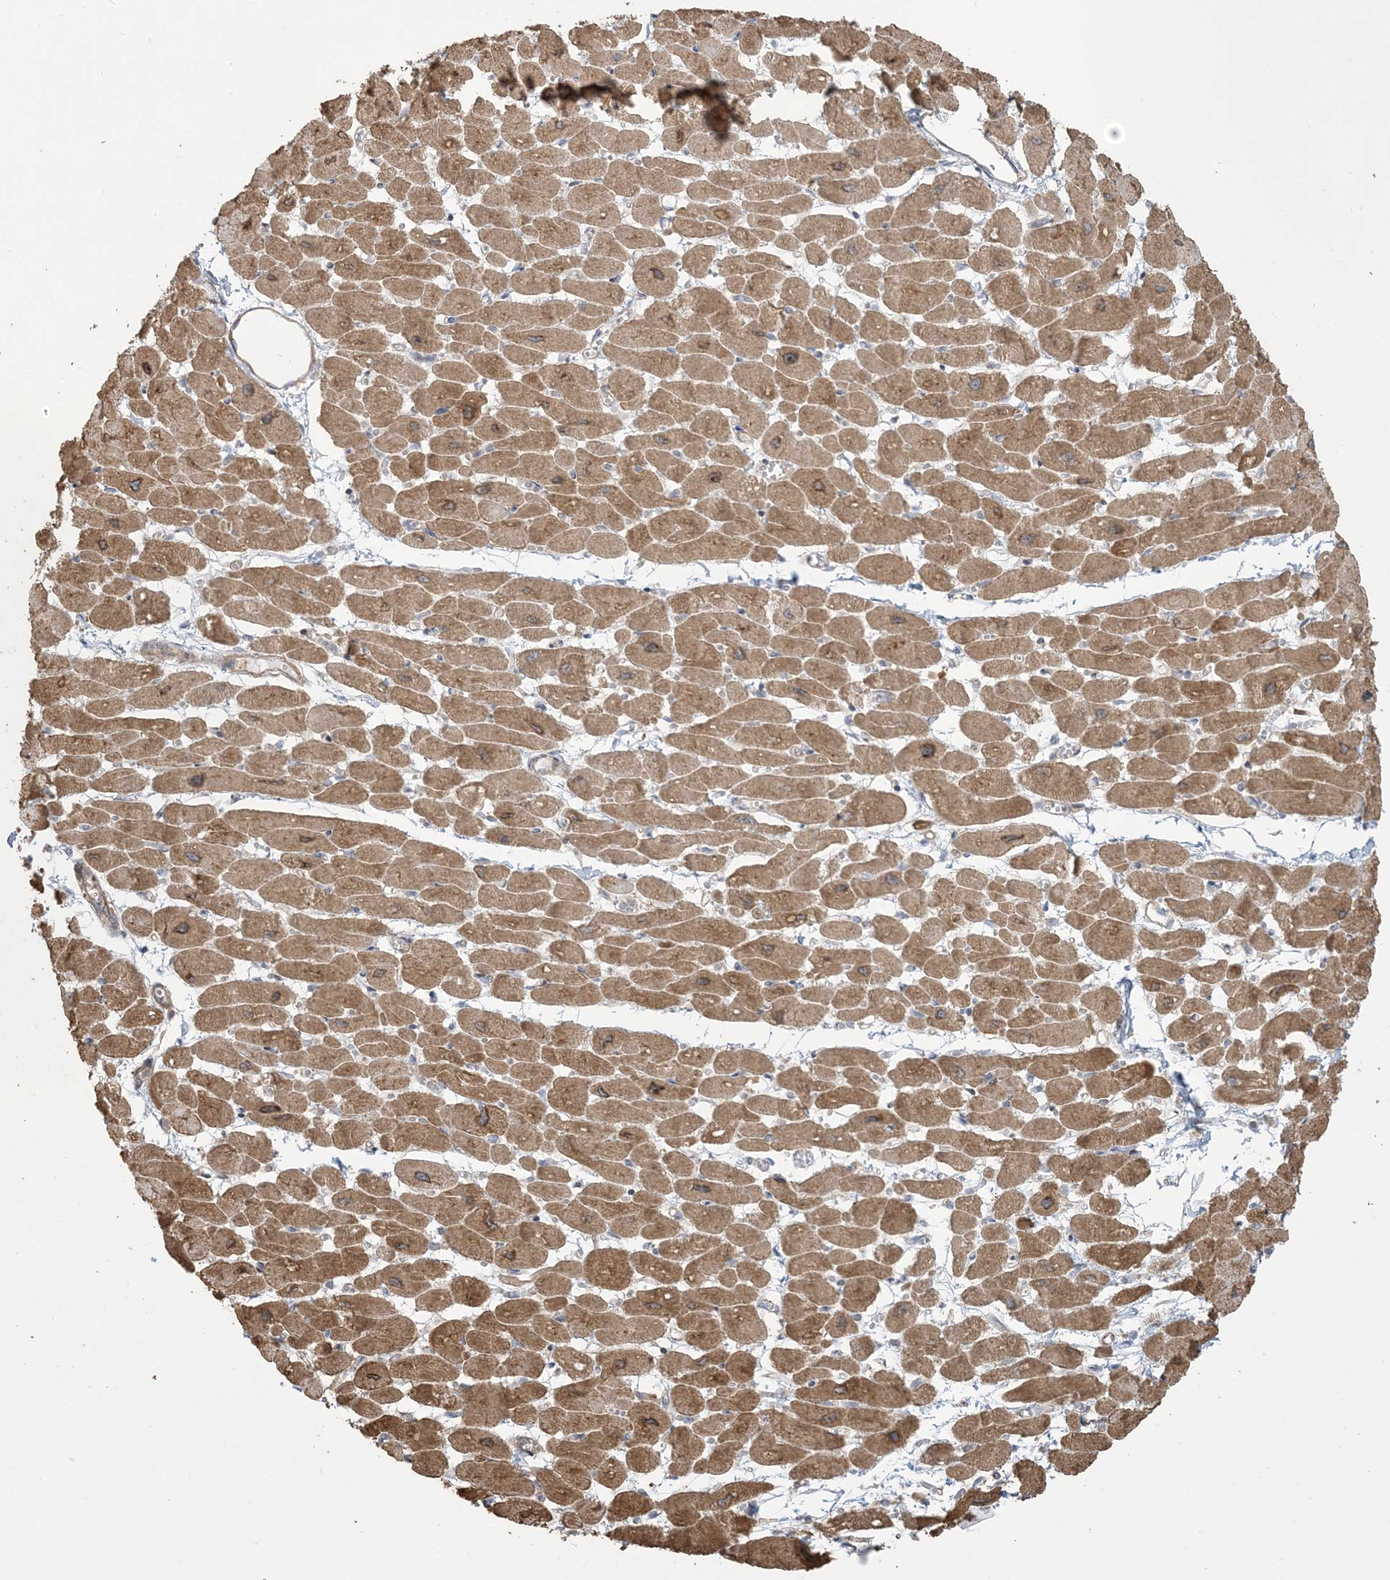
{"staining": {"intensity": "moderate", "quantity": ">75%", "location": "cytoplasmic/membranous"}, "tissue": "heart muscle", "cell_type": "Cardiomyocytes", "image_type": "normal", "snomed": [{"axis": "morphology", "description": "Normal tissue, NOS"}, {"axis": "topography", "description": "Heart"}], "caption": "Immunohistochemistry (IHC) photomicrograph of benign heart muscle stained for a protein (brown), which exhibits medium levels of moderate cytoplasmic/membranous expression in approximately >75% of cardiomyocytes.", "gene": "KLHL18", "patient": {"sex": "female", "age": 54}}